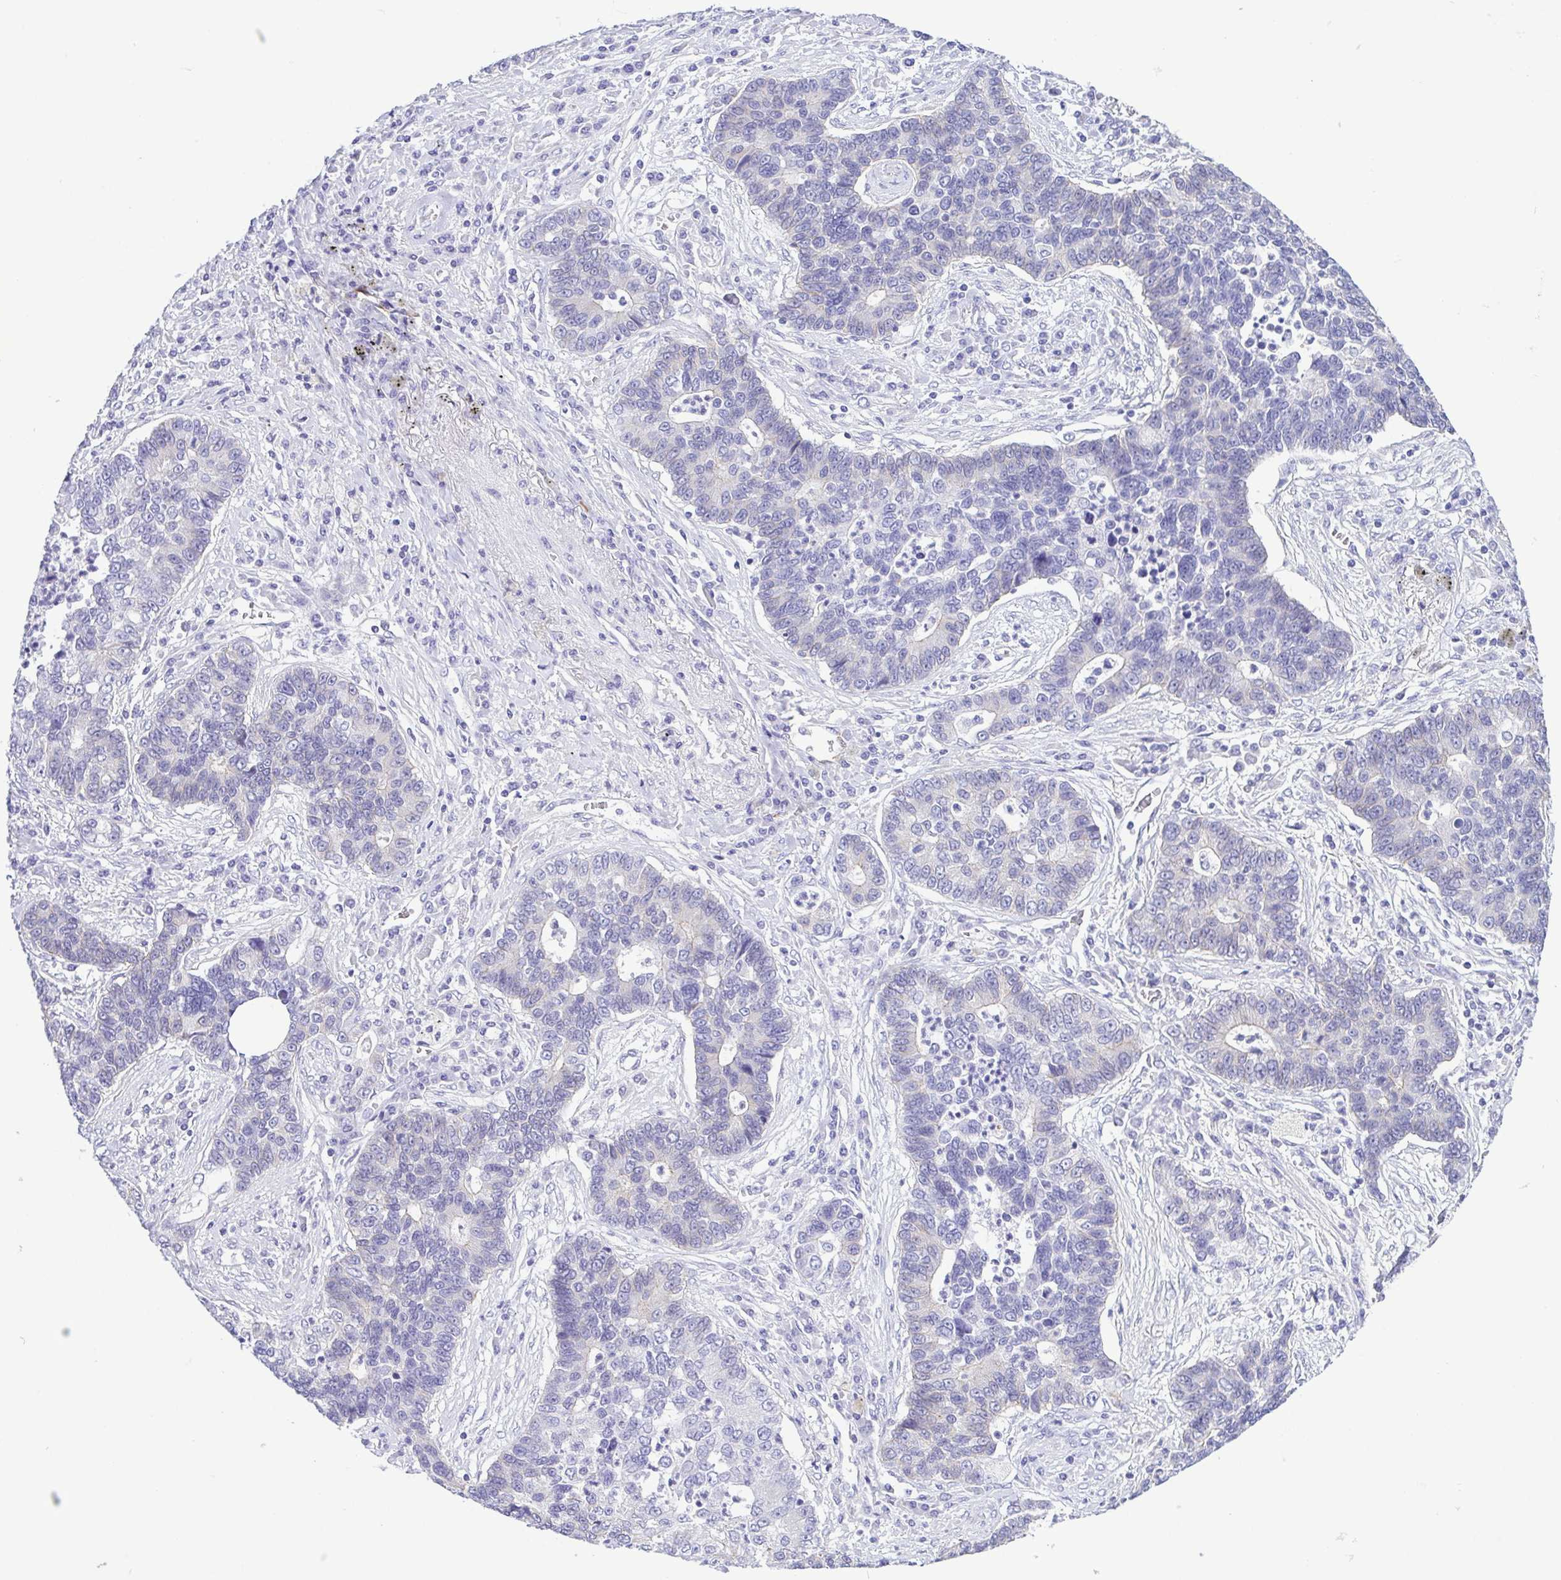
{"staining": {"intensity": "negative", "quantity": "none", "location": "none"}, "tissue": "lung cancer", "cell_type": "Tumor cells", "image_type": "cancer", "snomed": [{"axis": "morphology", "description": "Adenocarcinoma, NOS"}, {"axis": "topography", "description": "Lung"}], "caption": "This is an immunohistochemistry histopathology image of lung cancer. There is no expression in tumor cells.", "gene": "GPR182", "patient": {"sex": "female", "age": 57}}